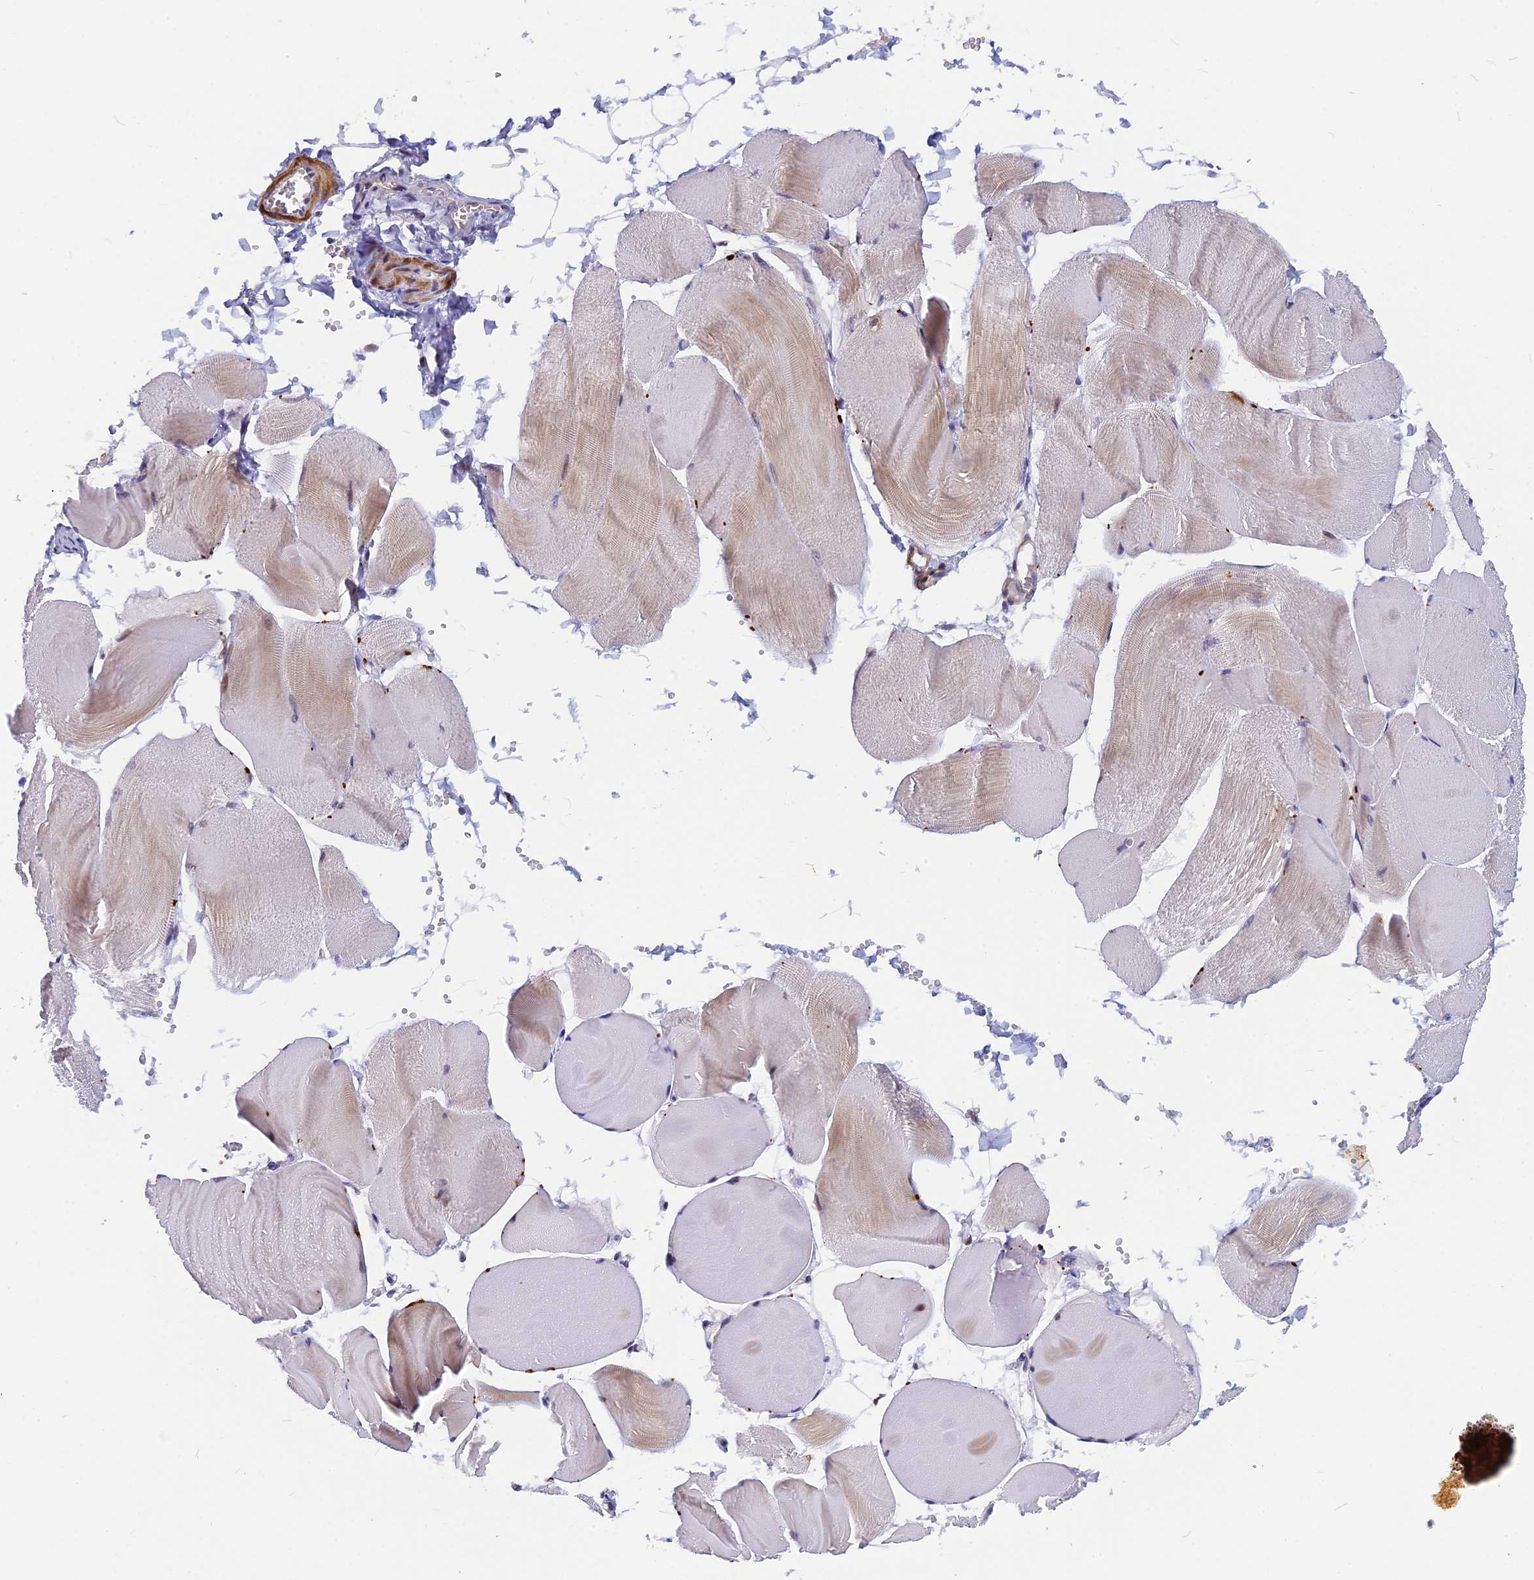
{"staining": {"intensity": "negative", "quantity": "none", "location": "none"}, "tissue": "skeletal muscle", "cell_type": "Myocytes", "image_type": "normal", "snomed": [{"axis": "morphology", "description": "Normal tissue, NOS"}, {"axis": "morphology", "description": "Basal cell carcinoma"}, {"axis": "topography", "description": "Skeletal muscle"}], "caption": "This histopathology image is of normal skeletal muscle stained with IHC to label a protein in brown with the nuclei are counter-stained blue. There is no staining in myocytes.", "gene": "ANKRD34B", "patient": {"sex": "female", "age": 64}}